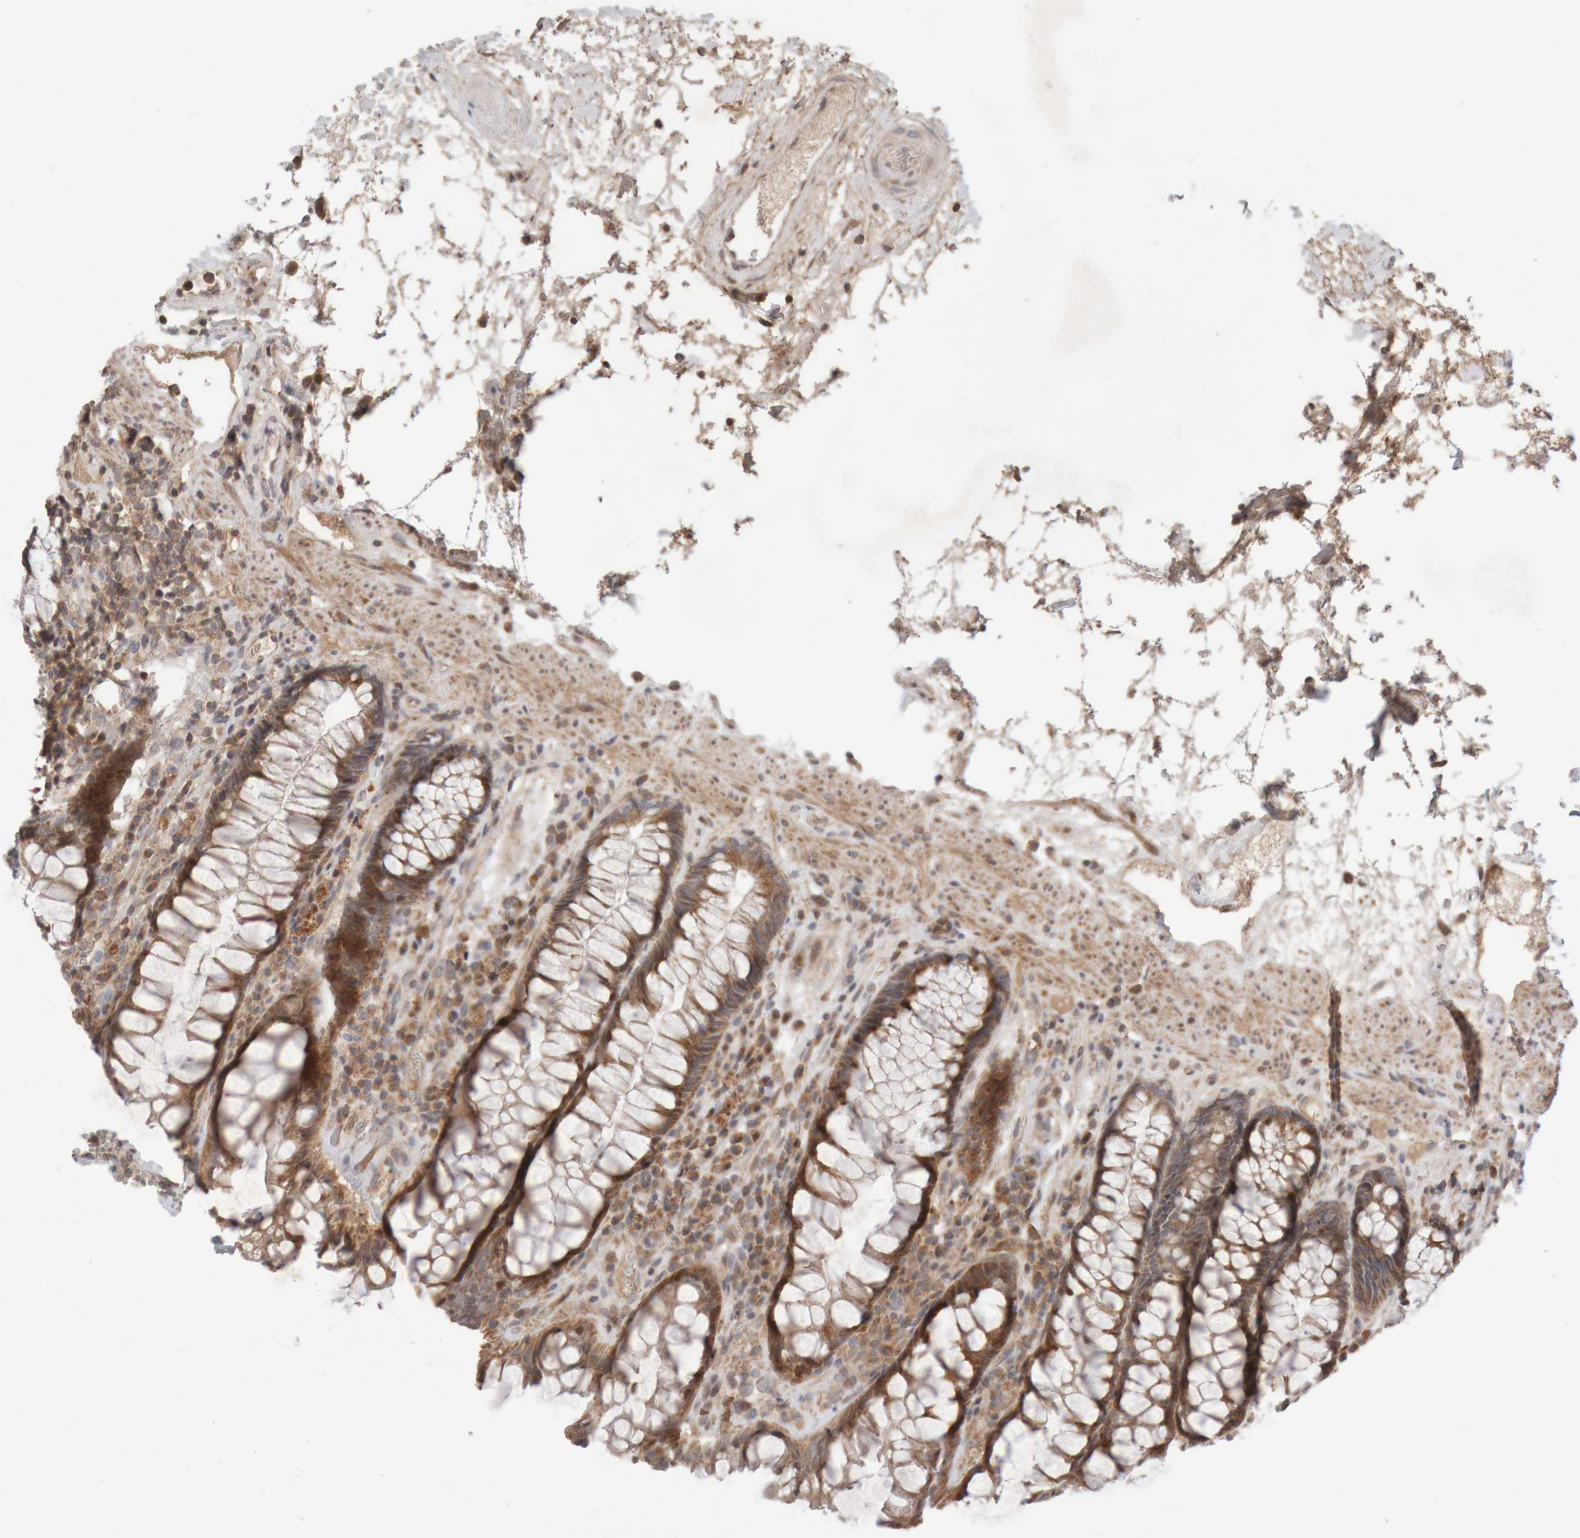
{"staining": {"intensity": "moderate", "quantity": ">75%", "location": "cytoplasmic/membranous"}, "tissue": "rectum", "cell_type": "Glandular cells", "image_type": "normal", "snomed": [{"axis": "morphology", "description": "Normal tissue, NOS"}, {"axis": "topography", "description": "Rectum"}], "caption": "DAB immunohistochemical staining of unremarkable human rectum reveals moderate cytoplasmic/membranous protein expression in approximately >75% of glandular cells.", "gene": "KIF21B", "patient": {"sex": "male", "age": 64}}